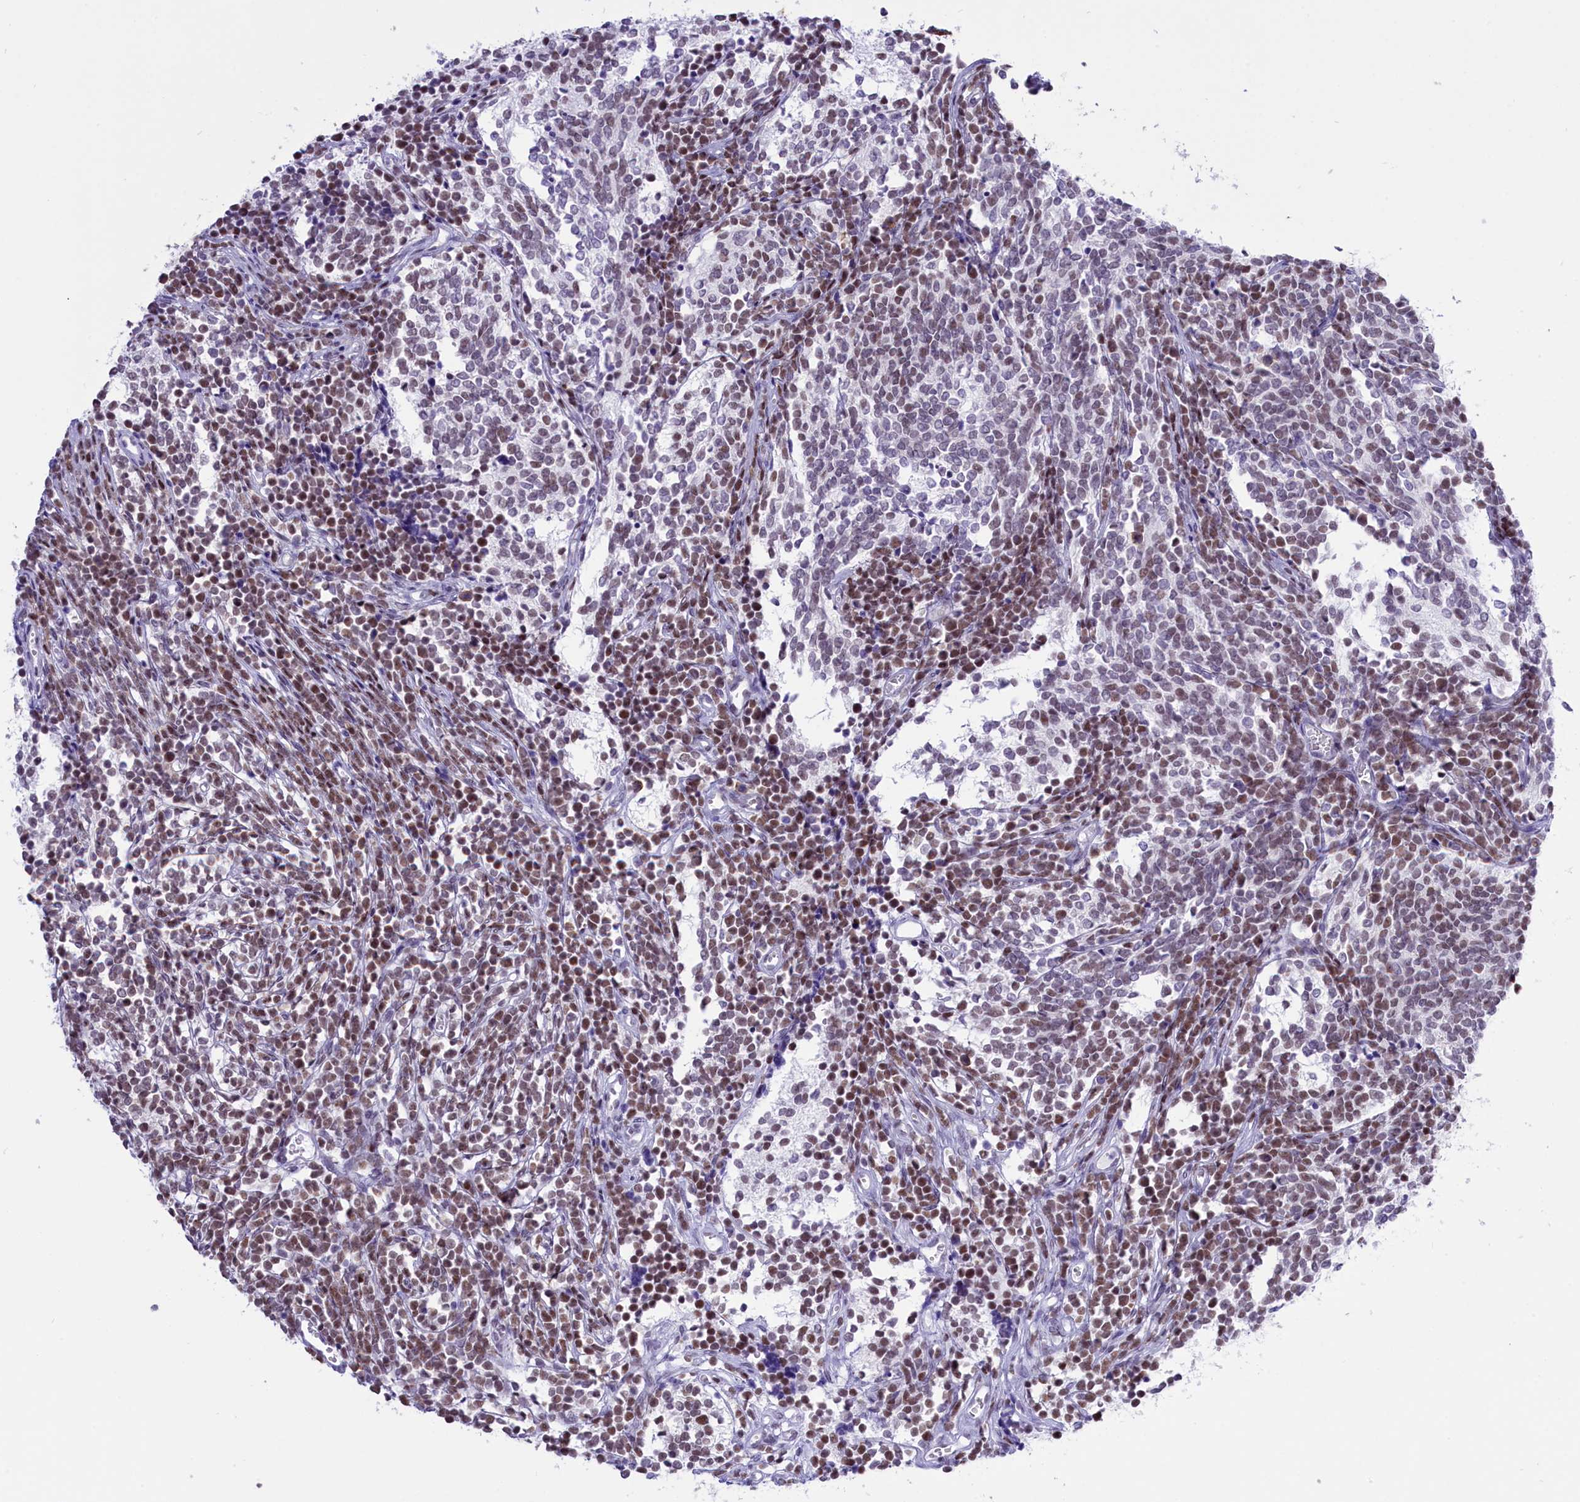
{"staining": {"intensity": "weak", "quantity": "25%-75%", "location": "nuclear"}, "tissue": "glioma", "cell_type": "Tumor cells", "image_type": "cancer", "snomed": [{"axis": "morphology", "description": "Glioma, malignant, Low grade"}, {"axis": "topography", "description": "Brain"}], "caption": "A brown stain highlights weak nuclear positivity of a protein in glioma tumor cells.", "gene": "RPS6KB1", "patient": {"sex": "female", "age": 1}}